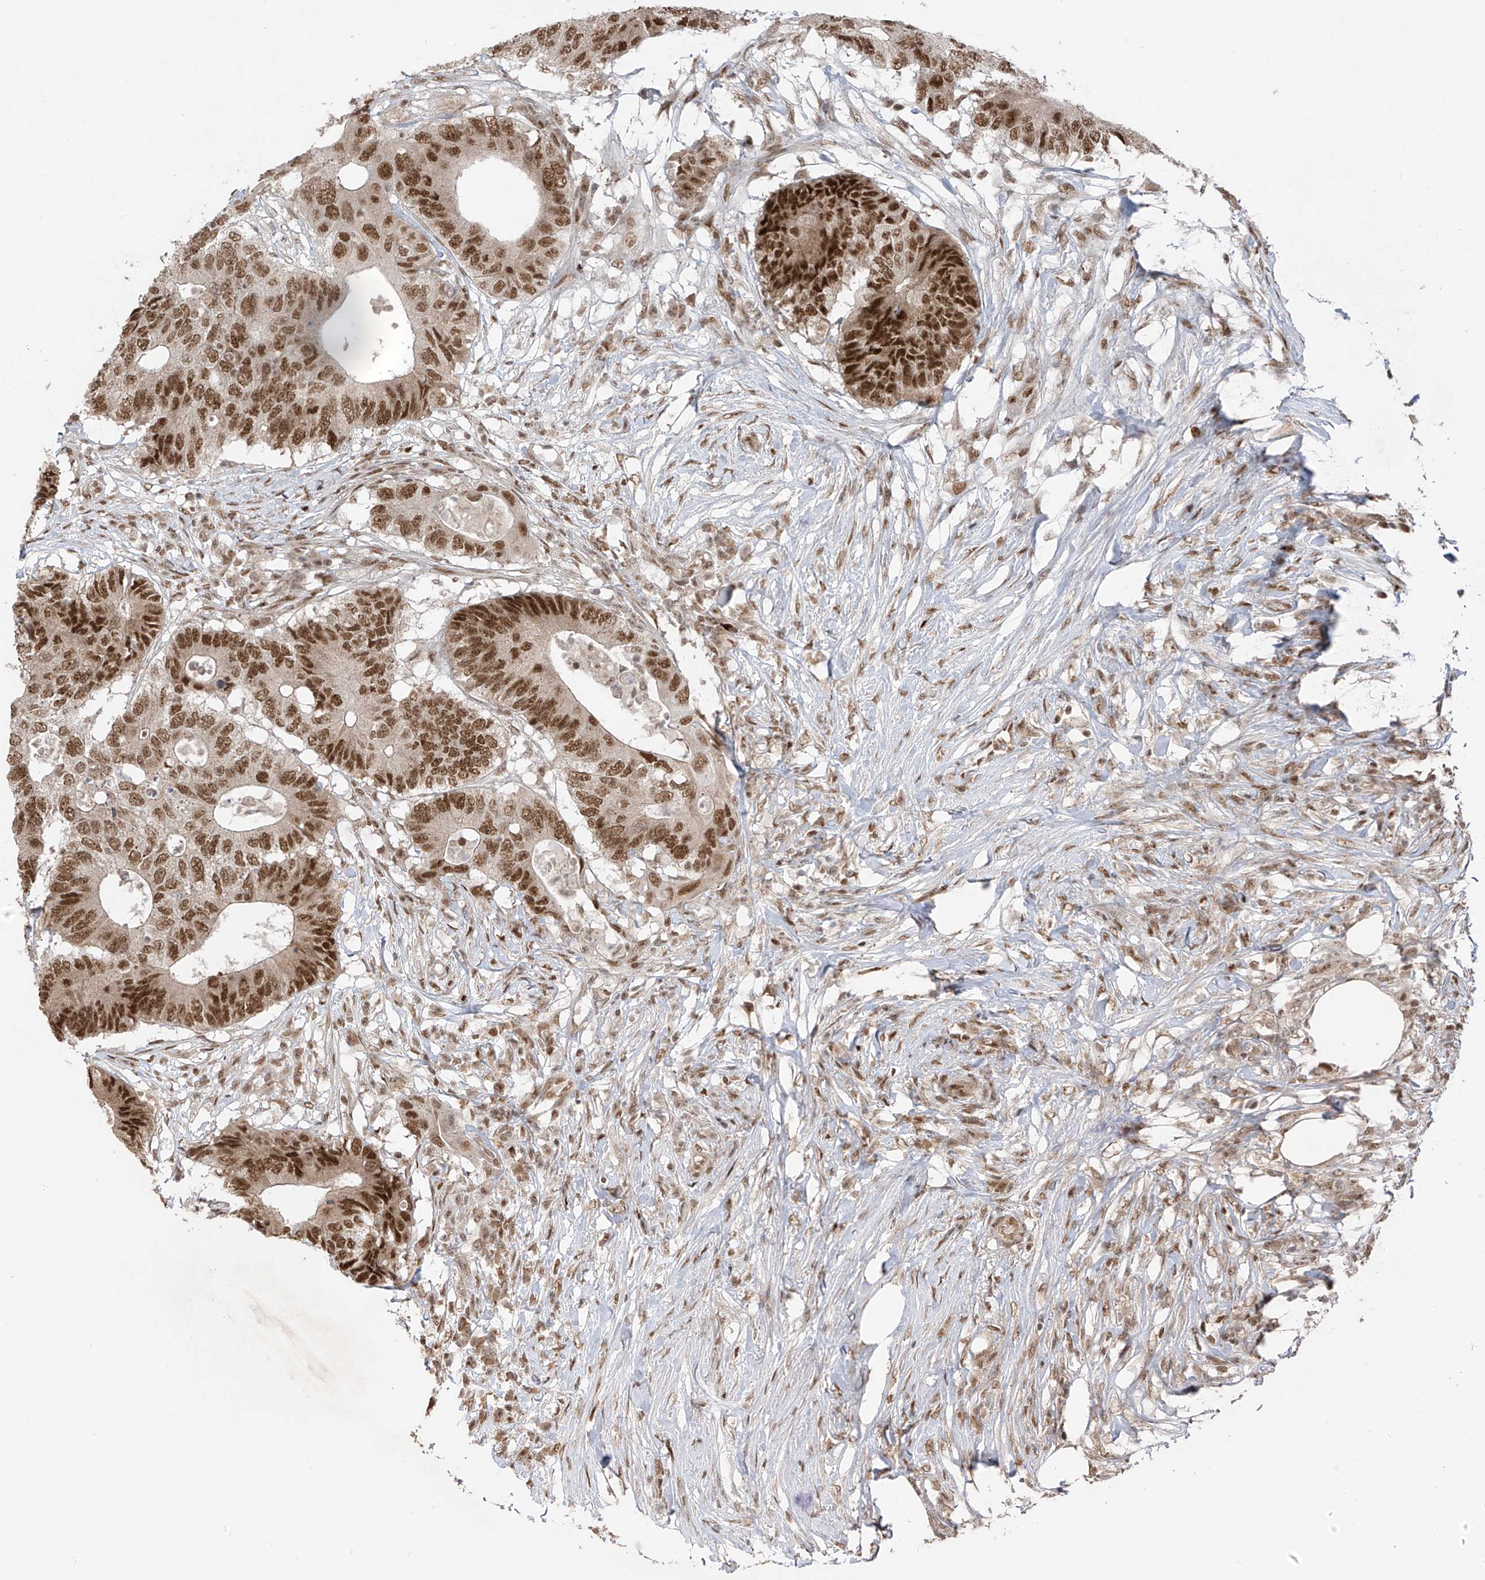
{"staining": {"intensity": "strong", "quantity": ">75%", "location": "nuclear"}, "tissue": "colorectal cancer", "cell_type": "Tumor cells", "image_type": "cancer", "snomed": [{"axis": "morphology", "description": "Adenocarcinoma, NOS"}, {"axis": "topography", "description": "Colon"}], "caption": "Human colorectal cancer stained with a brown dye shows strong nuclear positive positivity in about >75% of tumor cells.", "gene": "ARHGEF3", "patient": {"sex": "male", "age": 71}}